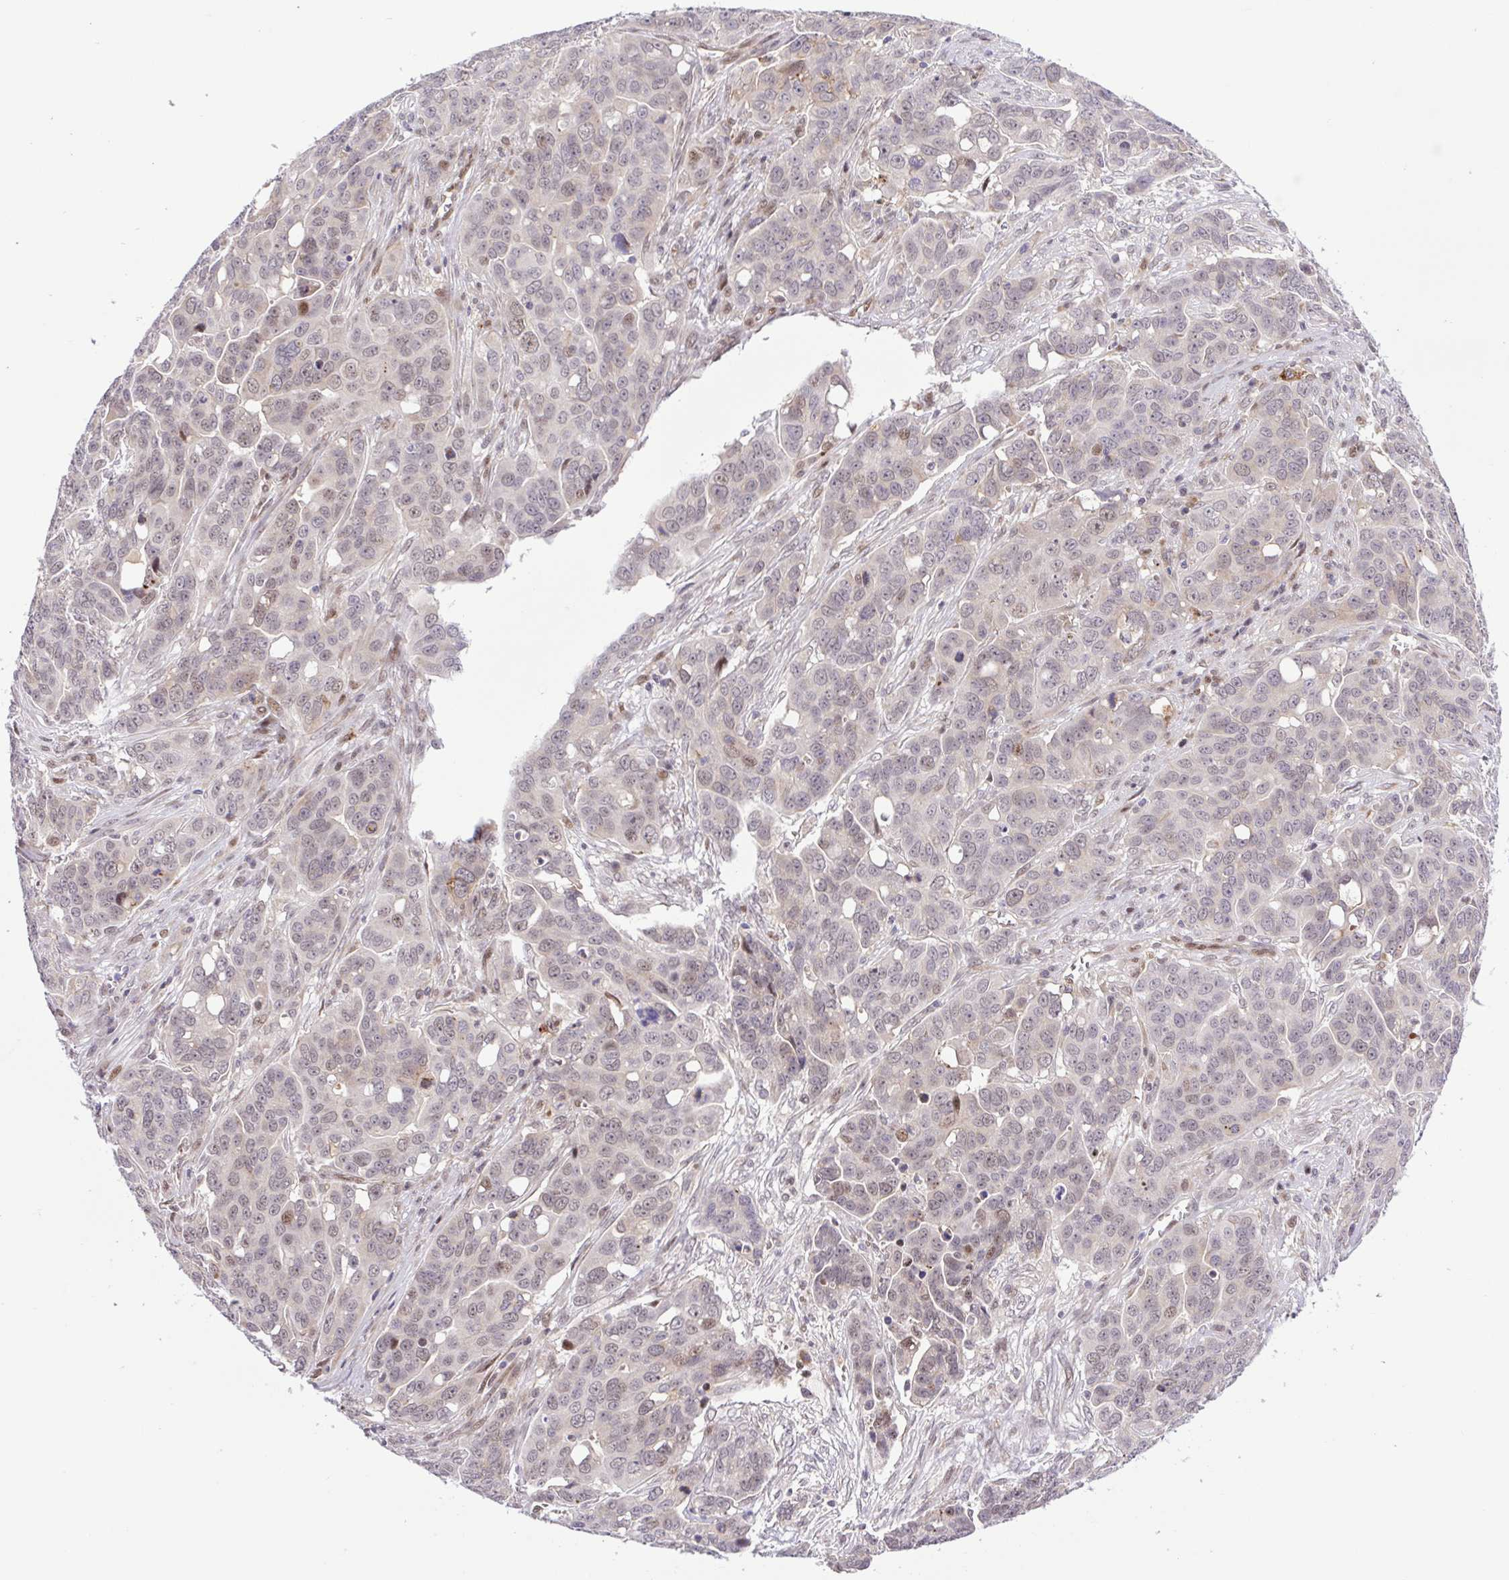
{"staining": {"intensity": "weak", "quantity": "25%-75%", "location": "nuclear"}, "tissue": "ovarian cancer", "cell_type": "Tumor cells", "image_type": "cancer", "snomed": [{"axis": "morphology", "description": "Carcinoma, endometroid"}, {"axis": "topography", "description": "Ovary"}], "caption": "A brown stain highlights weak nuclear positivity of a protein in ovarian cancer (endometroid carcinoma) tumor cells.", "gene": "ERG", "patient": {"sex": "female", "age": 78}}